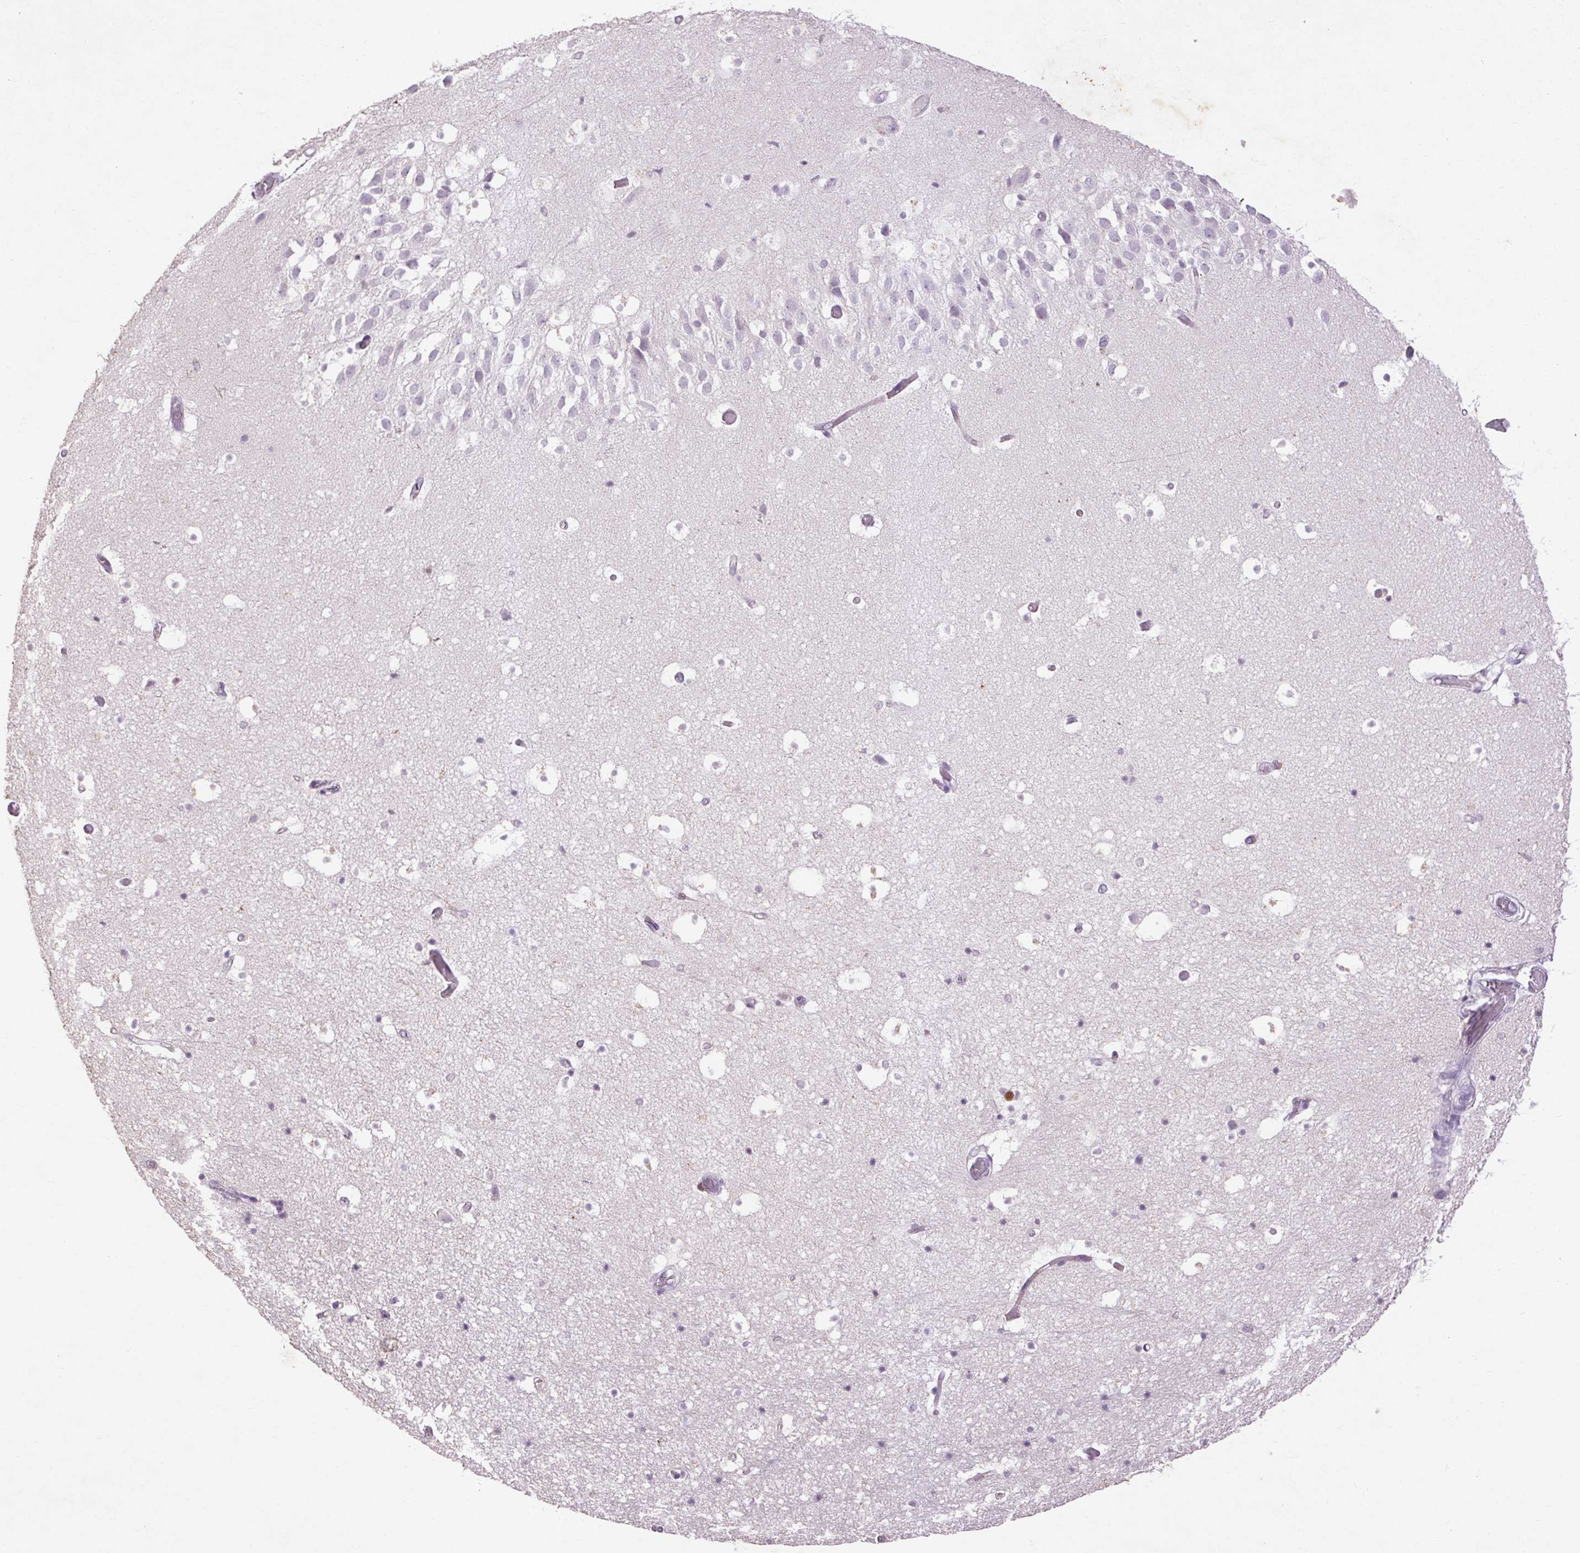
{"staining": {"intensity": "negative", "quantity": "none", "location": "none"}, "tissue": "hippocampus", "cell_type": "Glial cells", "image_type": "normal", "snomed": [{"axis": "morphology", "description": "Normal tissue, NOS"}, {"axis": "topography", "description": "Hippocampus"}], "caption": "Immunohistochemistry photomicrograph of unremarkable hippocampus: human hippocampus stained with DAB exhibits no significant protein staining in glial cells. (DAB IHC visualized using brightfield microscopy, high magnification).", "gene": "FNDC7", "patient": {"sex": "male", "age": 26}}